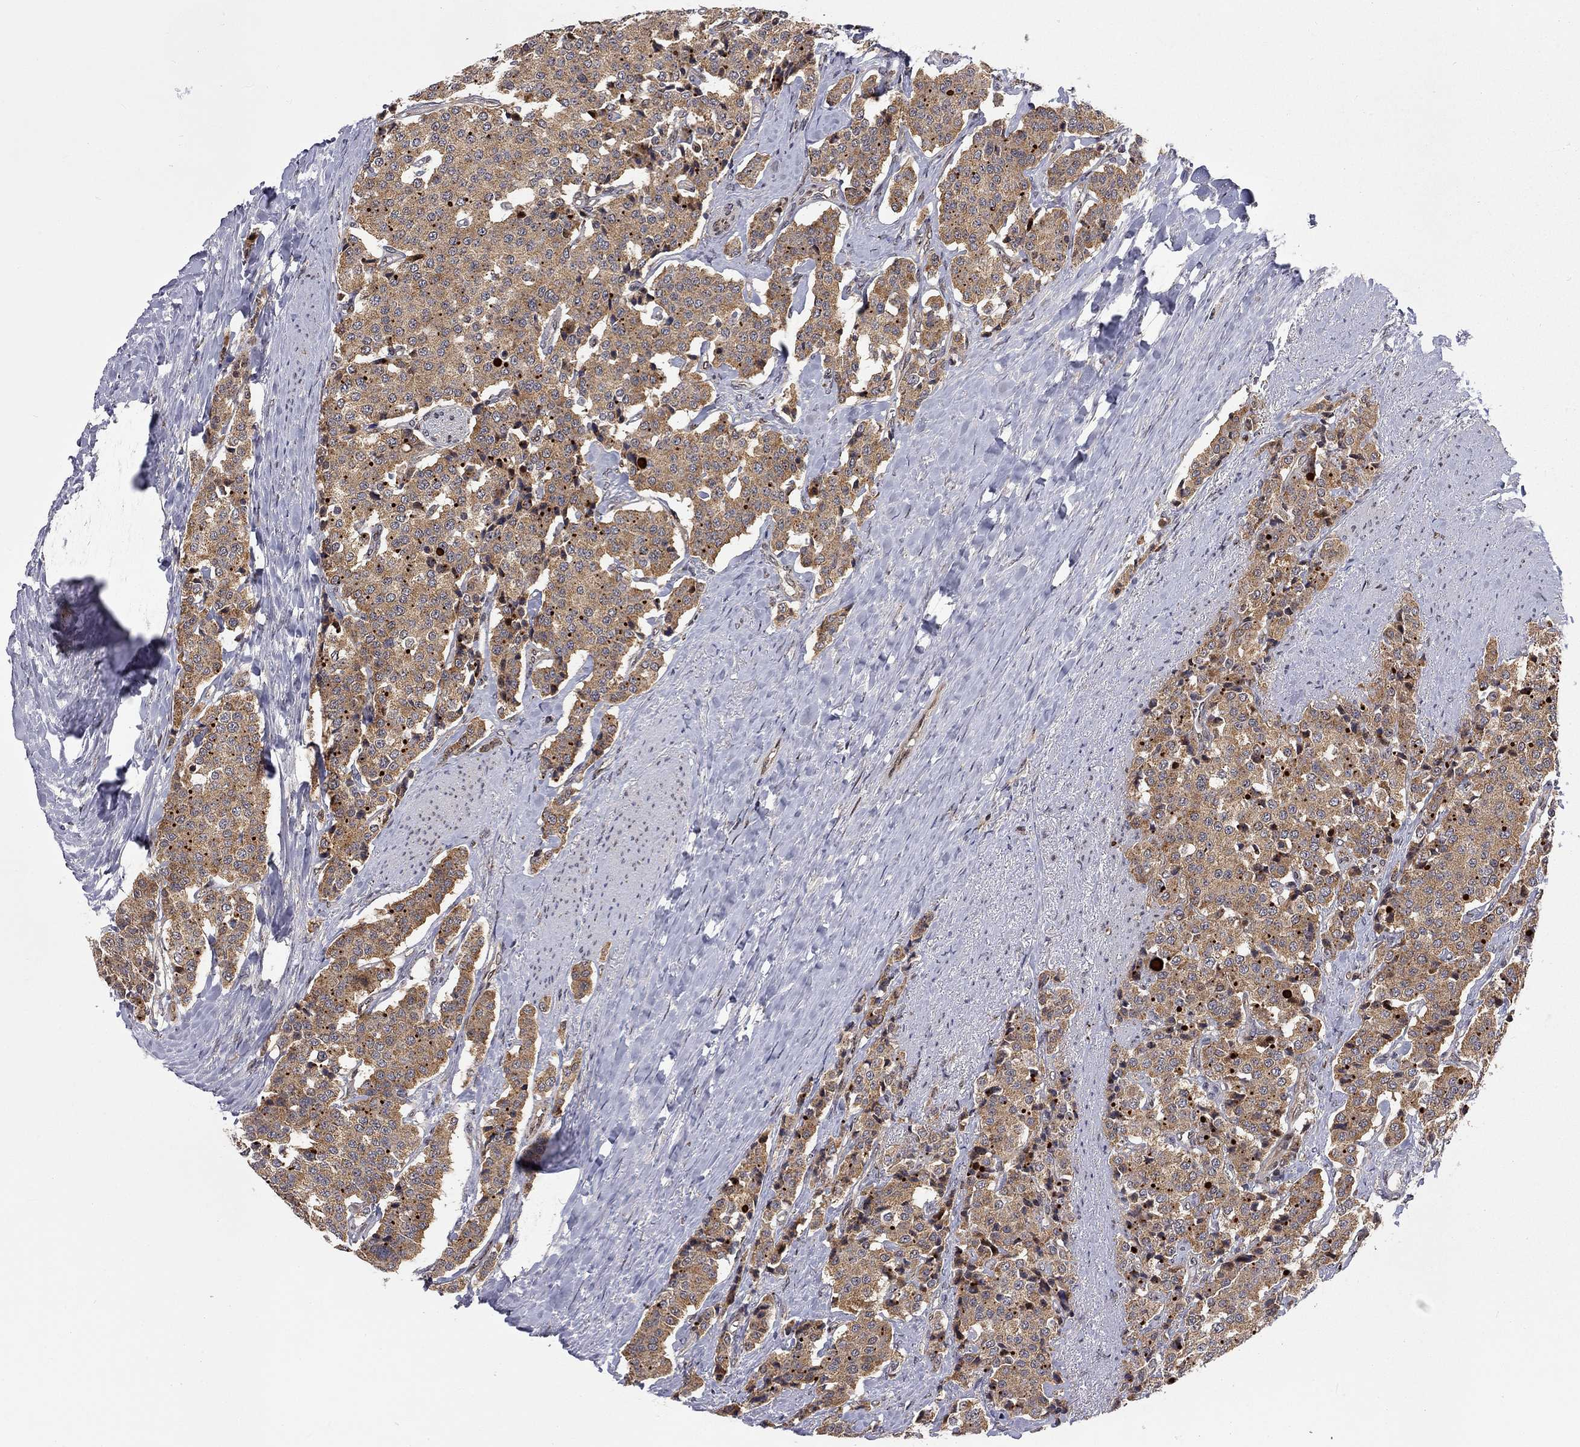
{"staining": {"intensity": "moderate", "quantity": ">75%", "location": "cytoplasmic/membranous"}, "tissue": "carcinoid", "cell_type": "Tumor cells", "image_type": "cancer", "snomed": [{"axis": "morphology", "description": "Carcinoid, malignant, NOS"}, {"axis": "topography", "description": "Small intestine"}], "caption": "The histopathology image shows a brown stain indicating the presence of a protein in the cytoplasmic/membranous of tumor cells in carcinoid (malignant). The protein is shown in brown color, while the nuclei are stained blue.", "gene": "ELOB", "patient": {"sex": "female", "age": 58}}